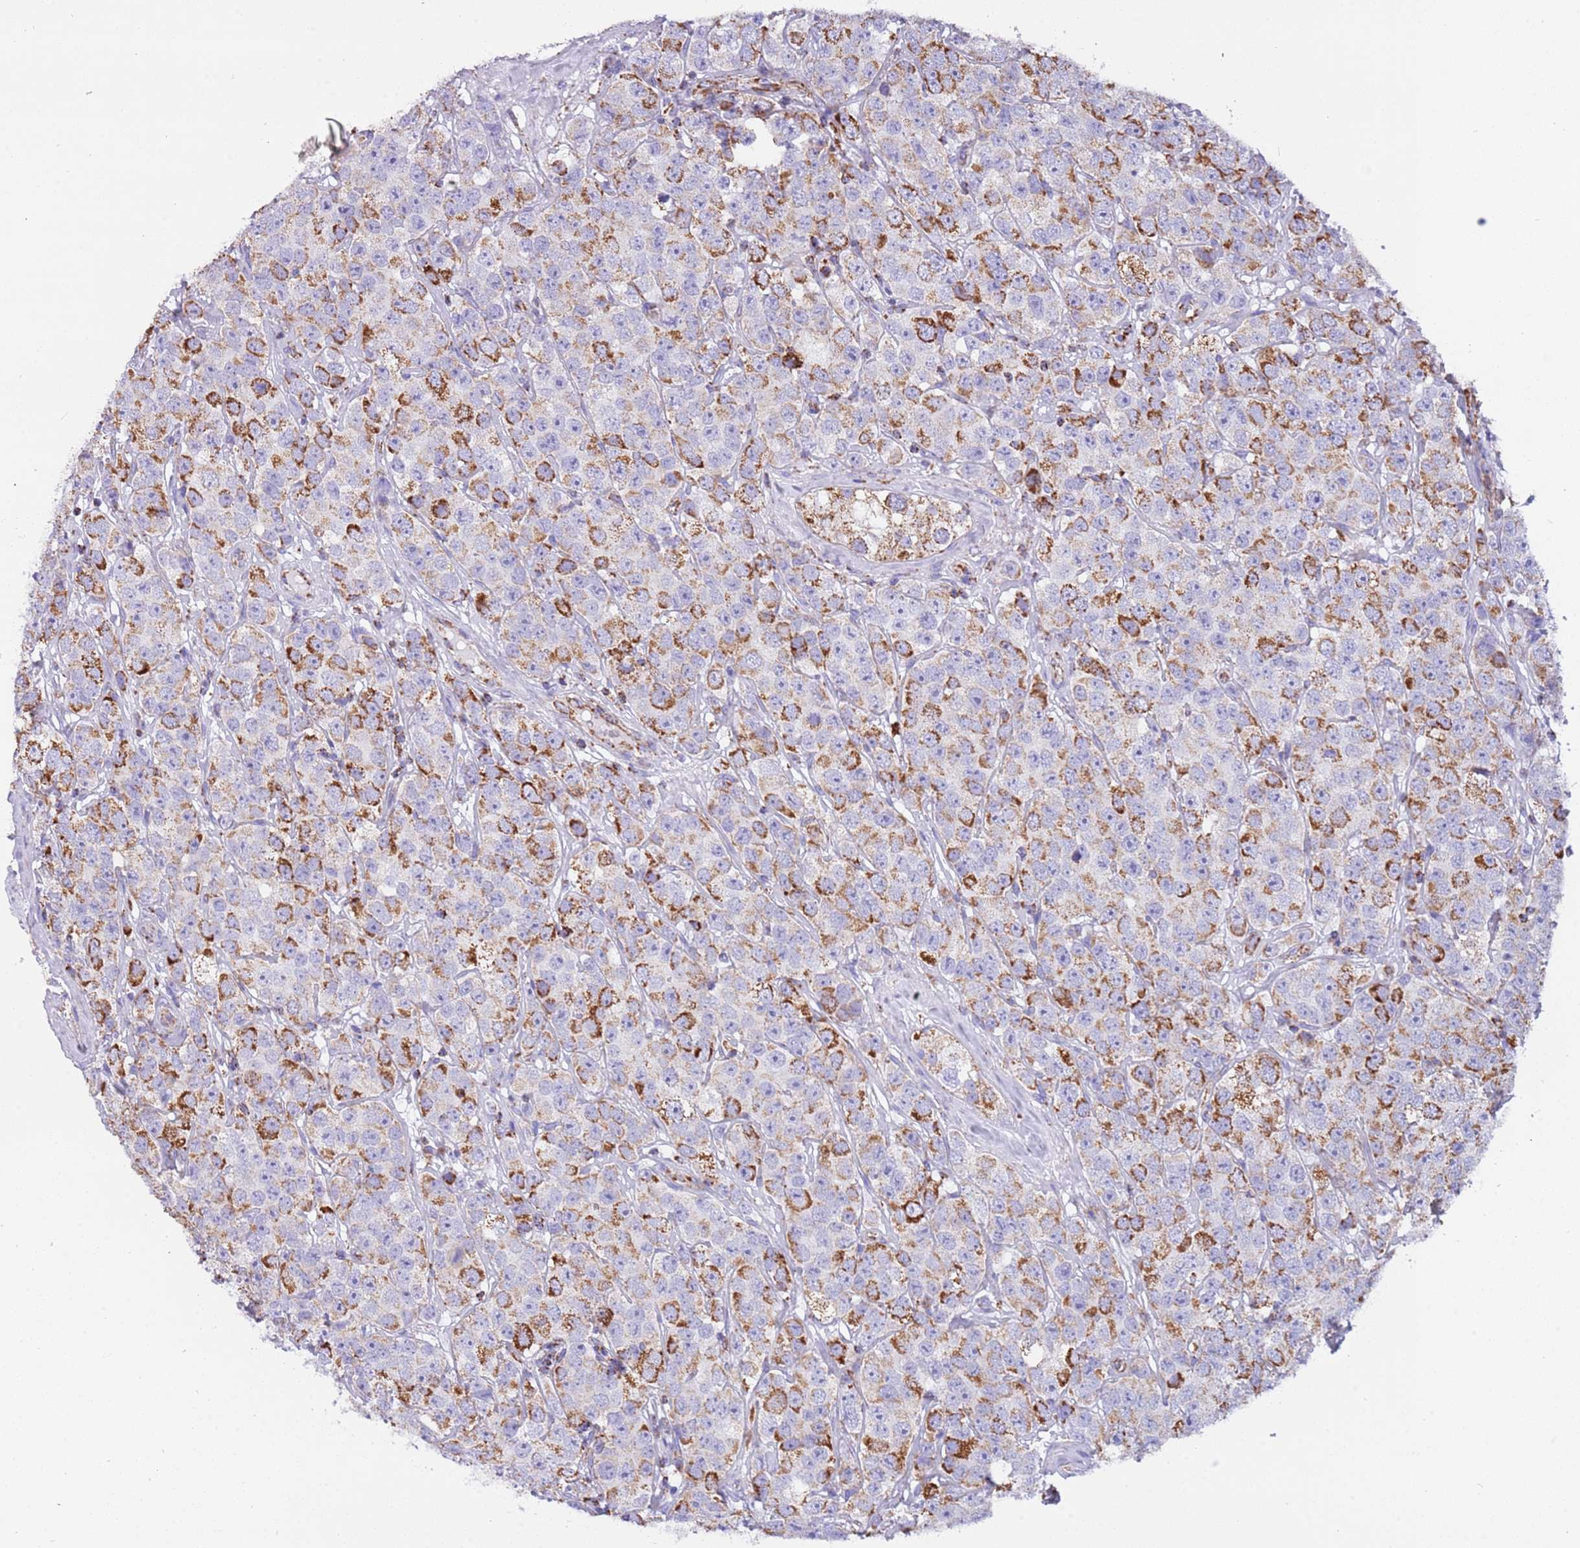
{"staining": {"intensity": "strong", "quantity": "25%-75%", "location": "cytoplasmic/membranous"}, "tissue": "testis cancer", "cell_type": "Tumor cells", "image_type": "cancer", "snomed": [{"axis": "morphology", "description": "Seminoma, NOS"}, {"axis": "topography", "description": "Testis"}], "caption": "DAB (3,3'-diaminobenzidine) immunohistochemical staining of human testis cancer demonstrates strong cytoplasmic/membranous protein staining in approximately 25%-75% of tumor cells.", "gene": "SUCLG2", "patient": {"sex": "male", "age": 28}}